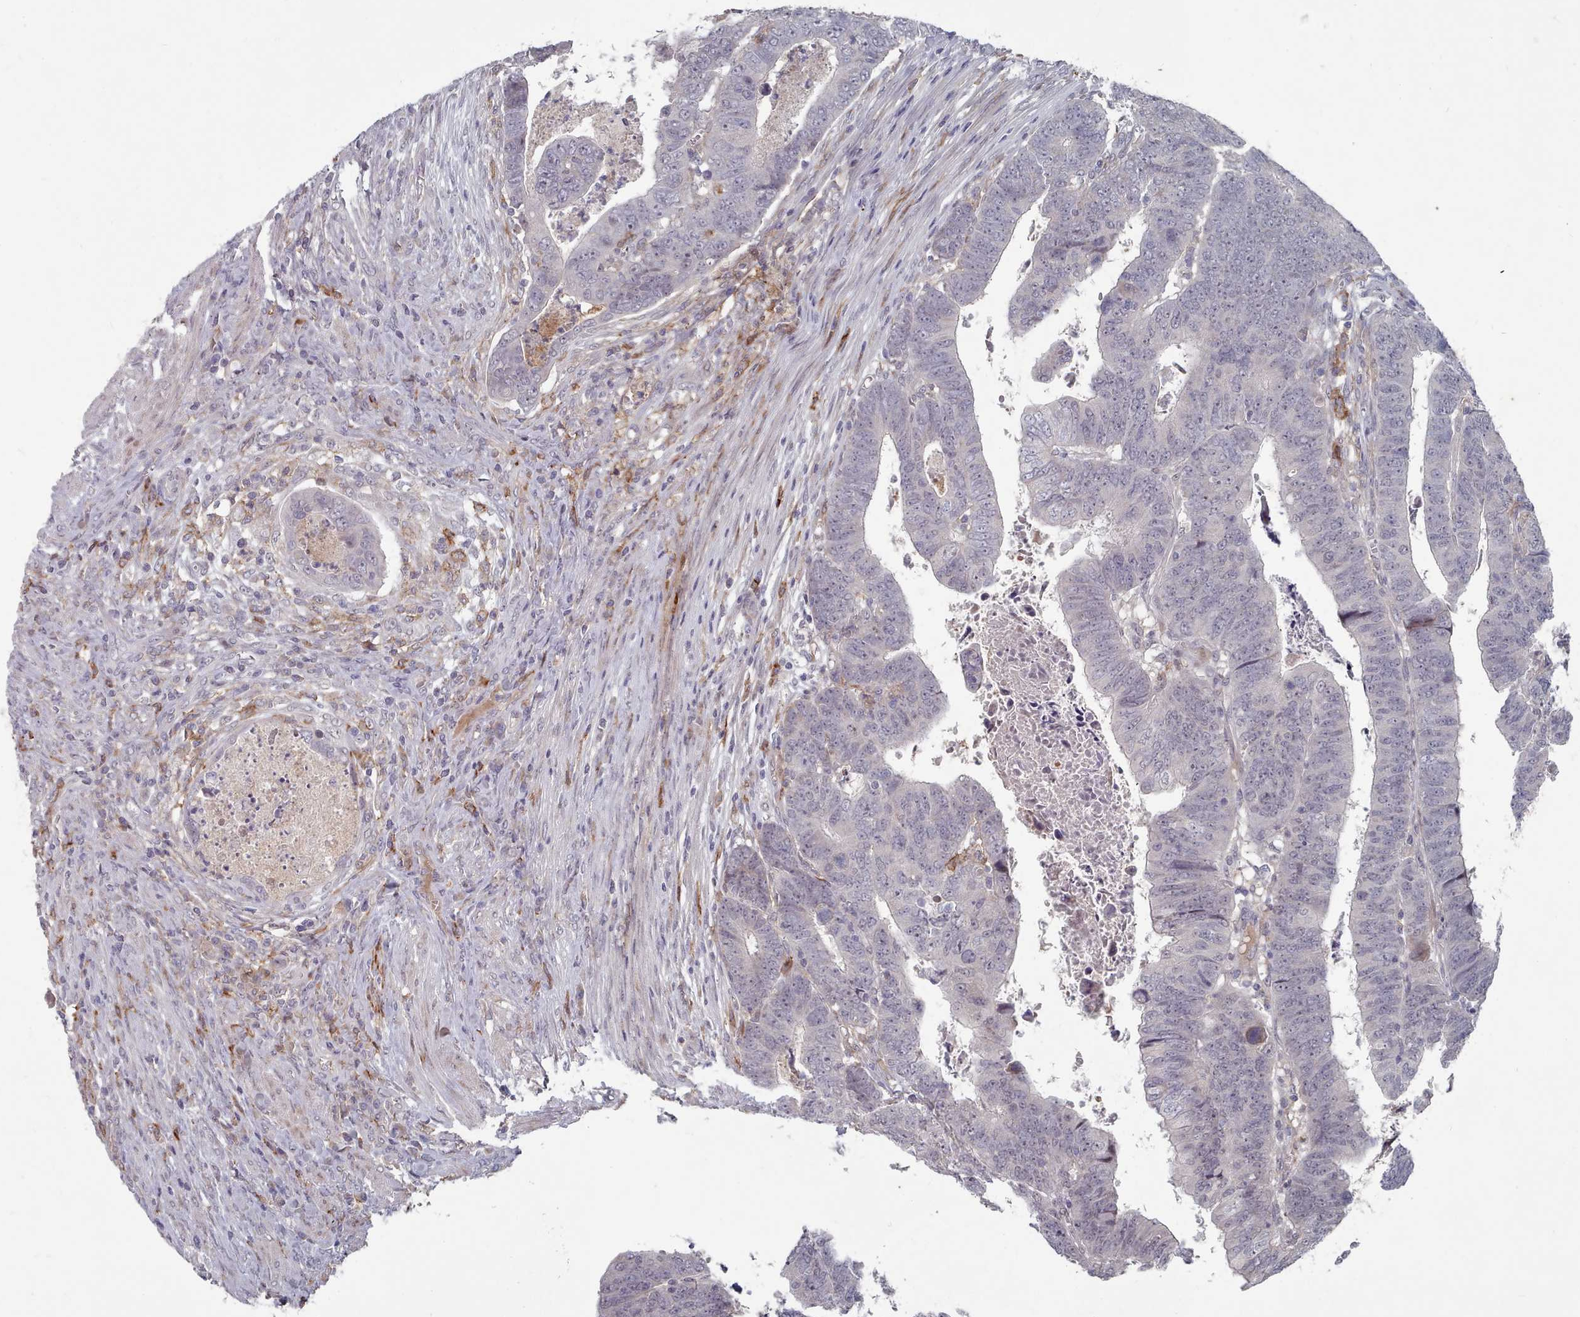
{"staining": {"intensity": "negative", "quantity": "none", "location": "none"}, "tissue": "colorectal cancer", "cell_type": "Tumor cells", "image_type": "cancer", "snomed": [{"axis": "morphology", "description": "Normal tissue, NOS"}, {"axis": "morphology", "description": "Adenocarcinoma, NOS"}, {"axis": "topography", "description": "Rectum"}], "caption": "This is a image of IHC staining of adenocarcinoma (colorectal), which shows no positivity in tumor cells.", "gene": "COL8A2", "patient": {"sex": "female", "age": 65}}